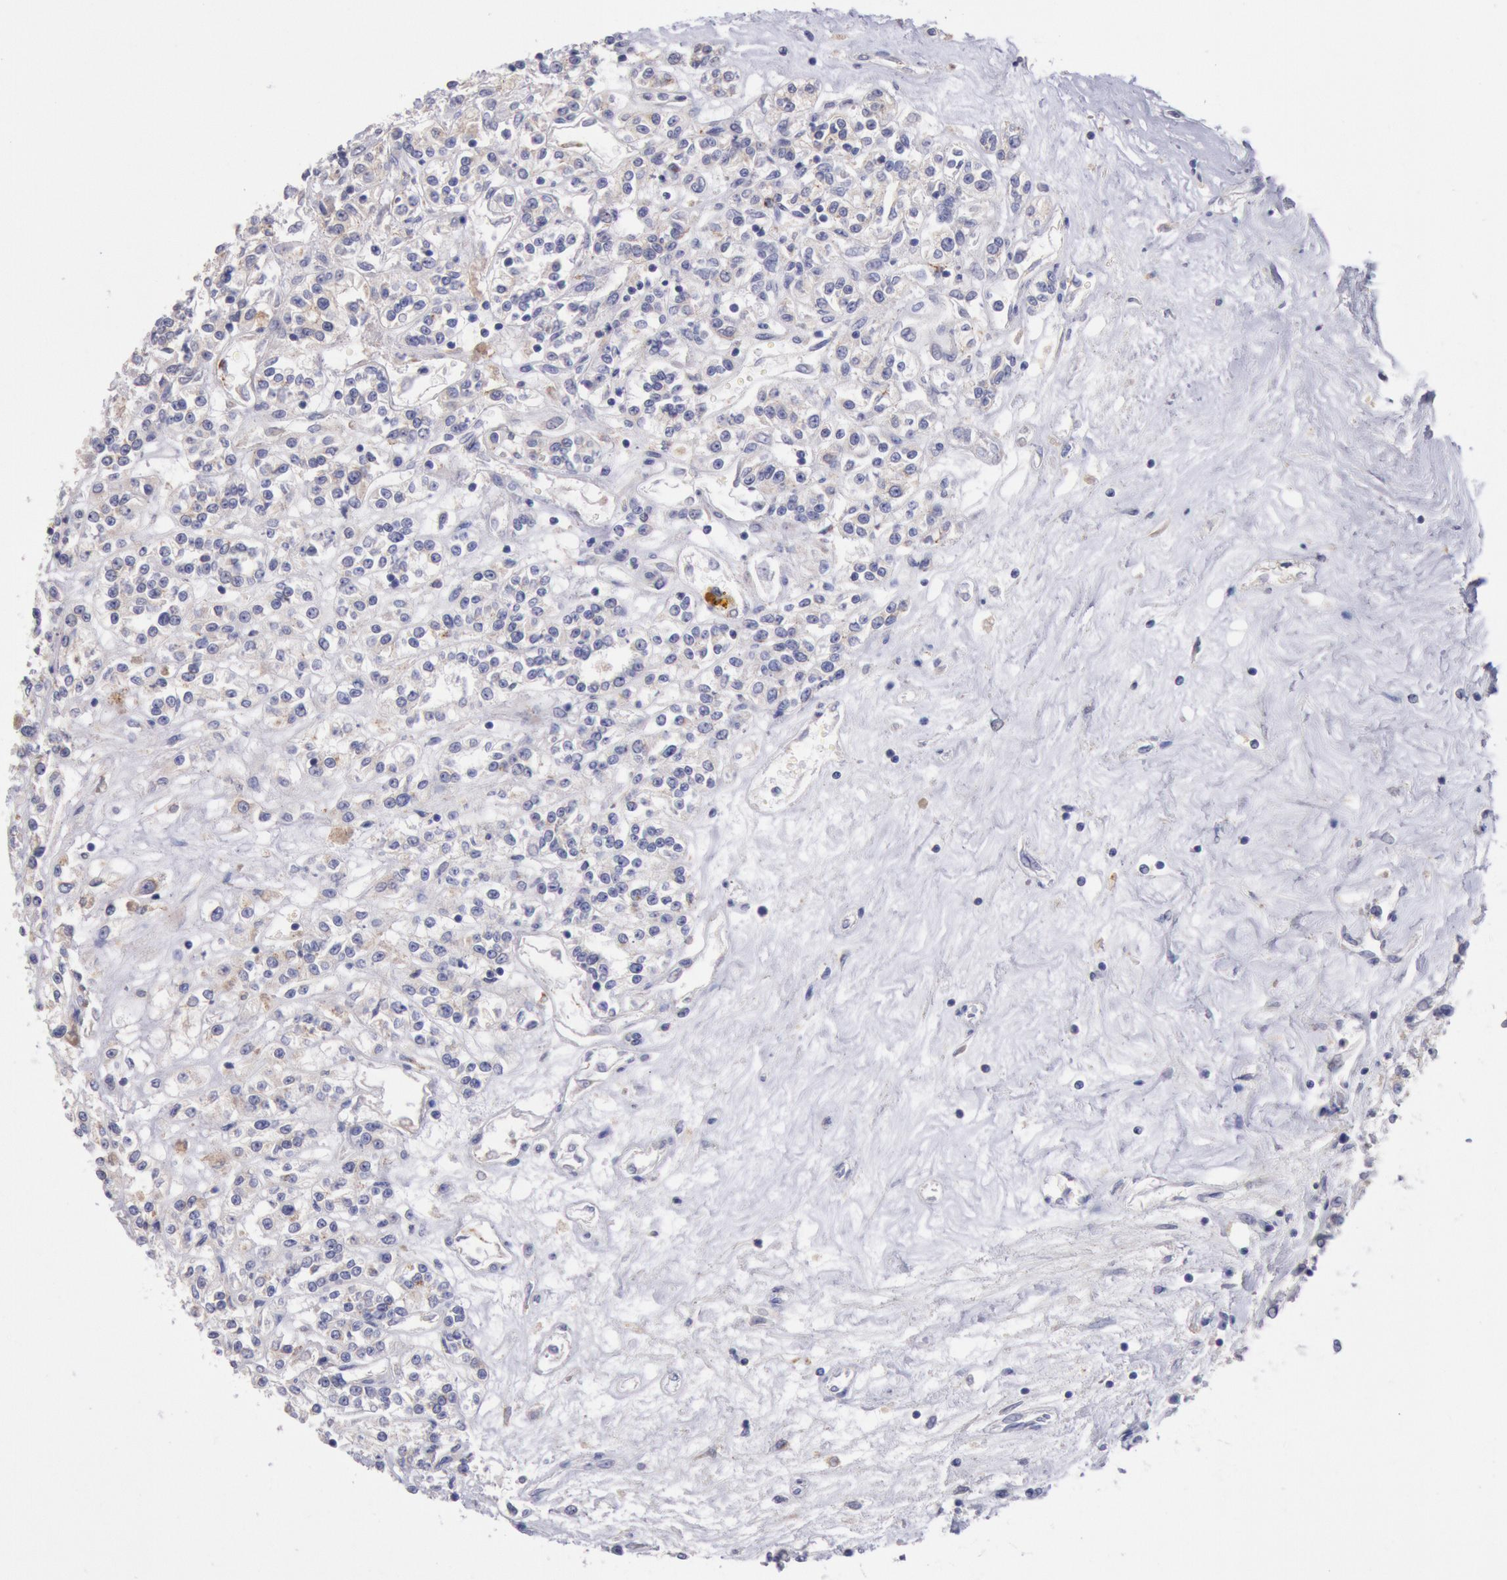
{"staining": {"intensity": "negative", "quantity": "none", "location": "none"}, "tissue": "renal cancer", "cell_type": "Tumor cells", "image_type": "cancer", "snomed": [{"axis": "morphology", "description": "Adenocarcinoma, NOS"}, {"axis": "topography", "description": "Kidney"}], "caption": "This is an immunohistochemistry image of renal cancer. There is no staining in tumor cells.", "gene": "GAL3ST1", "patient": {"sex": "female", "age": 76}}